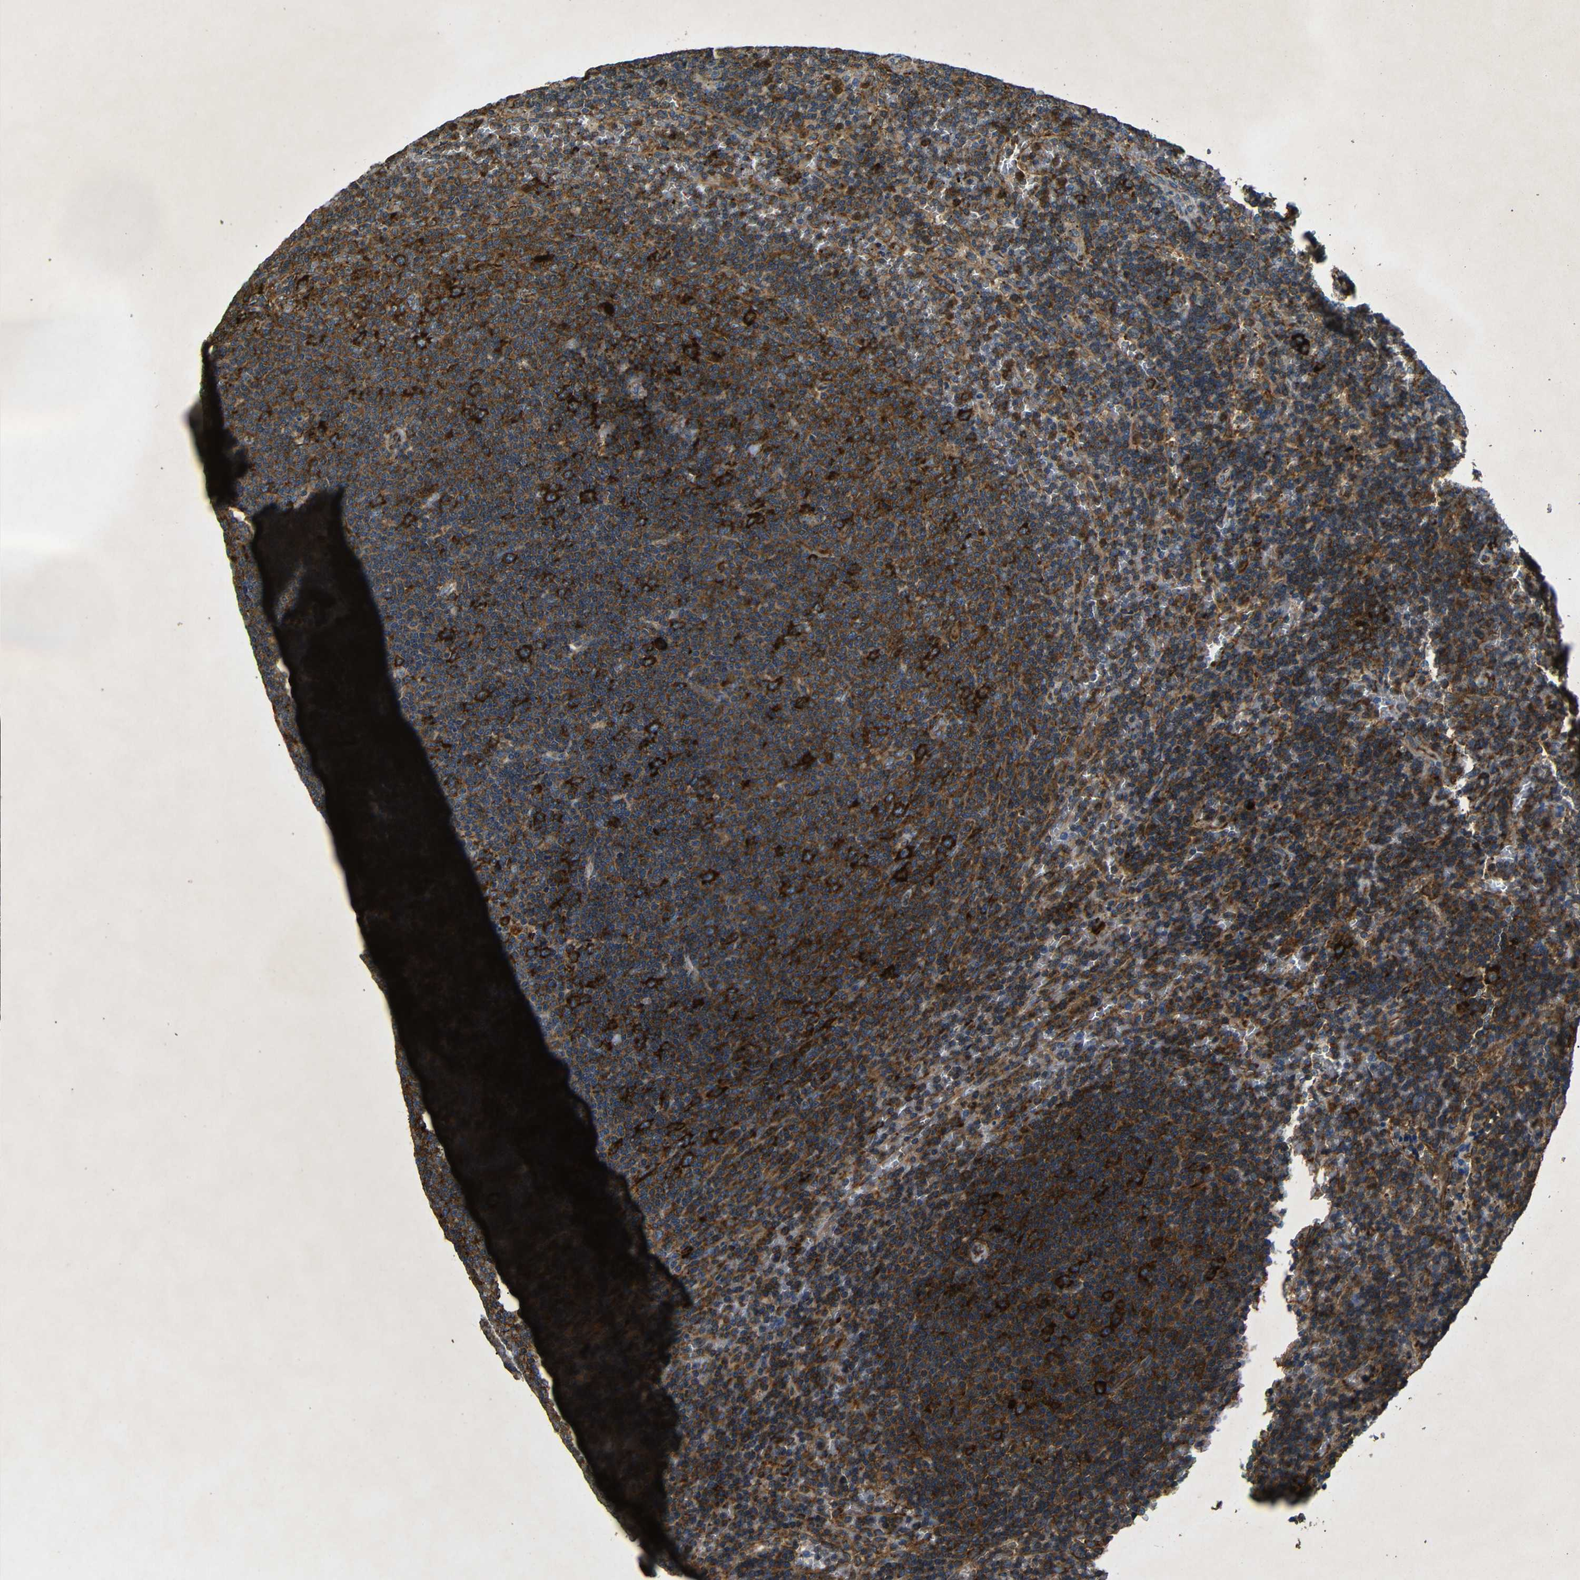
{"staining": {"intensity": "strong", "quantity": ">75%", "location": "cytoplasmic/membranous"}, "tissue": "lymphoma", "cell_type": "Tumor cells", "image_type": "cancer", "snomed": [{"axis": "morphology", "description": "Malignant lymphoma, non-Hodgkin's type, Low grade"}, {"axis": "topography", "description": "Spleen"}], "caption": "Protein expression analysis of lymphoma displays strong cytoplasmic/membranous staining in about >75% of tumor cells.", "gene": "BTF3", "patient": {"sex": "female", "age": 50}}